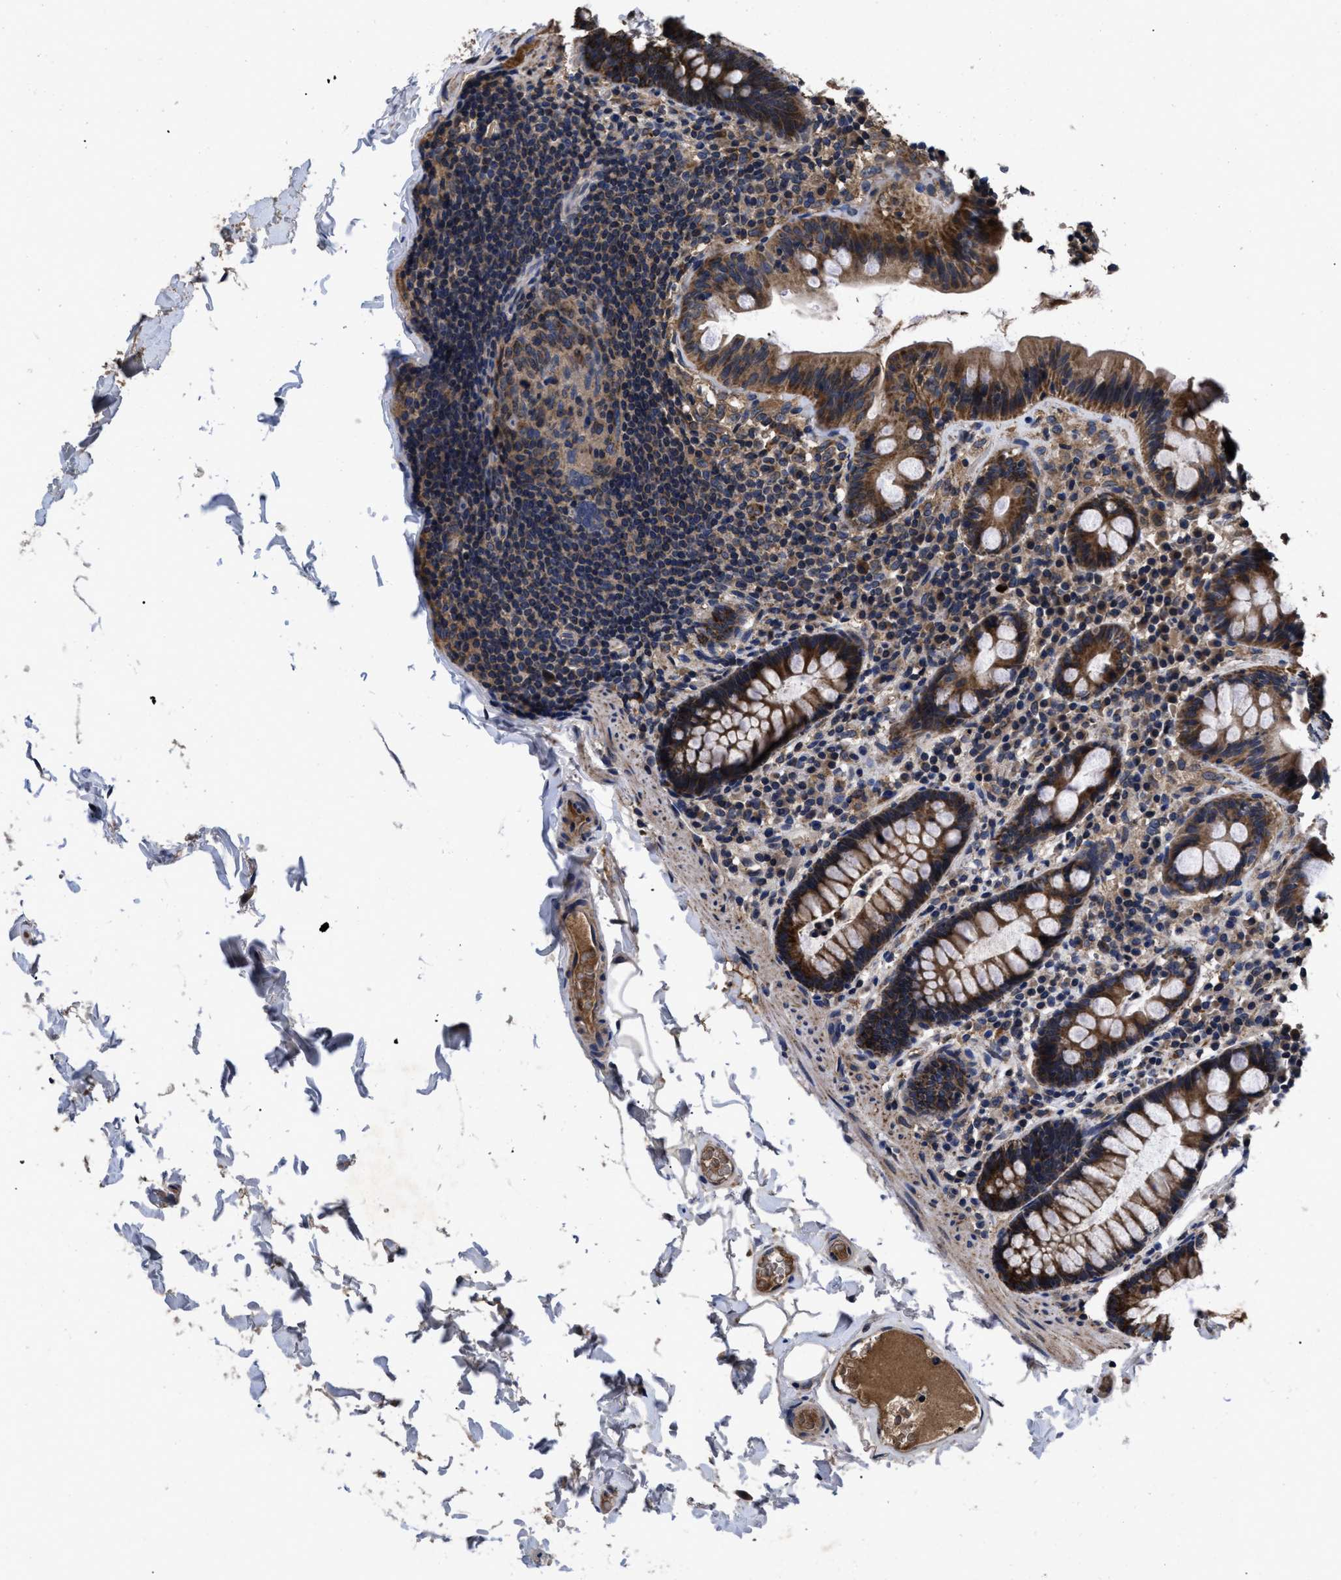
{"staining": {"intensity": "moderate", "quantity": "25%-75%", "location": "cytoplasmic/membranous"}, "tissue": "colon", "cell_type": "Endothelial cells", "image_type": "normal", "snomed": [{"axis": "morphology", "description": "Normal tissue, NOS"}, {"axis": "topography", "description": "Colon"}], "caption": "Benign colon displays moderate cytoplasmic/membranous positivity in approximately 25%-75% of endothelial cells, visualized by immunohistochemistry.", "gene": "LRRC3", "patient": {"sex": "female", "age": 80}}